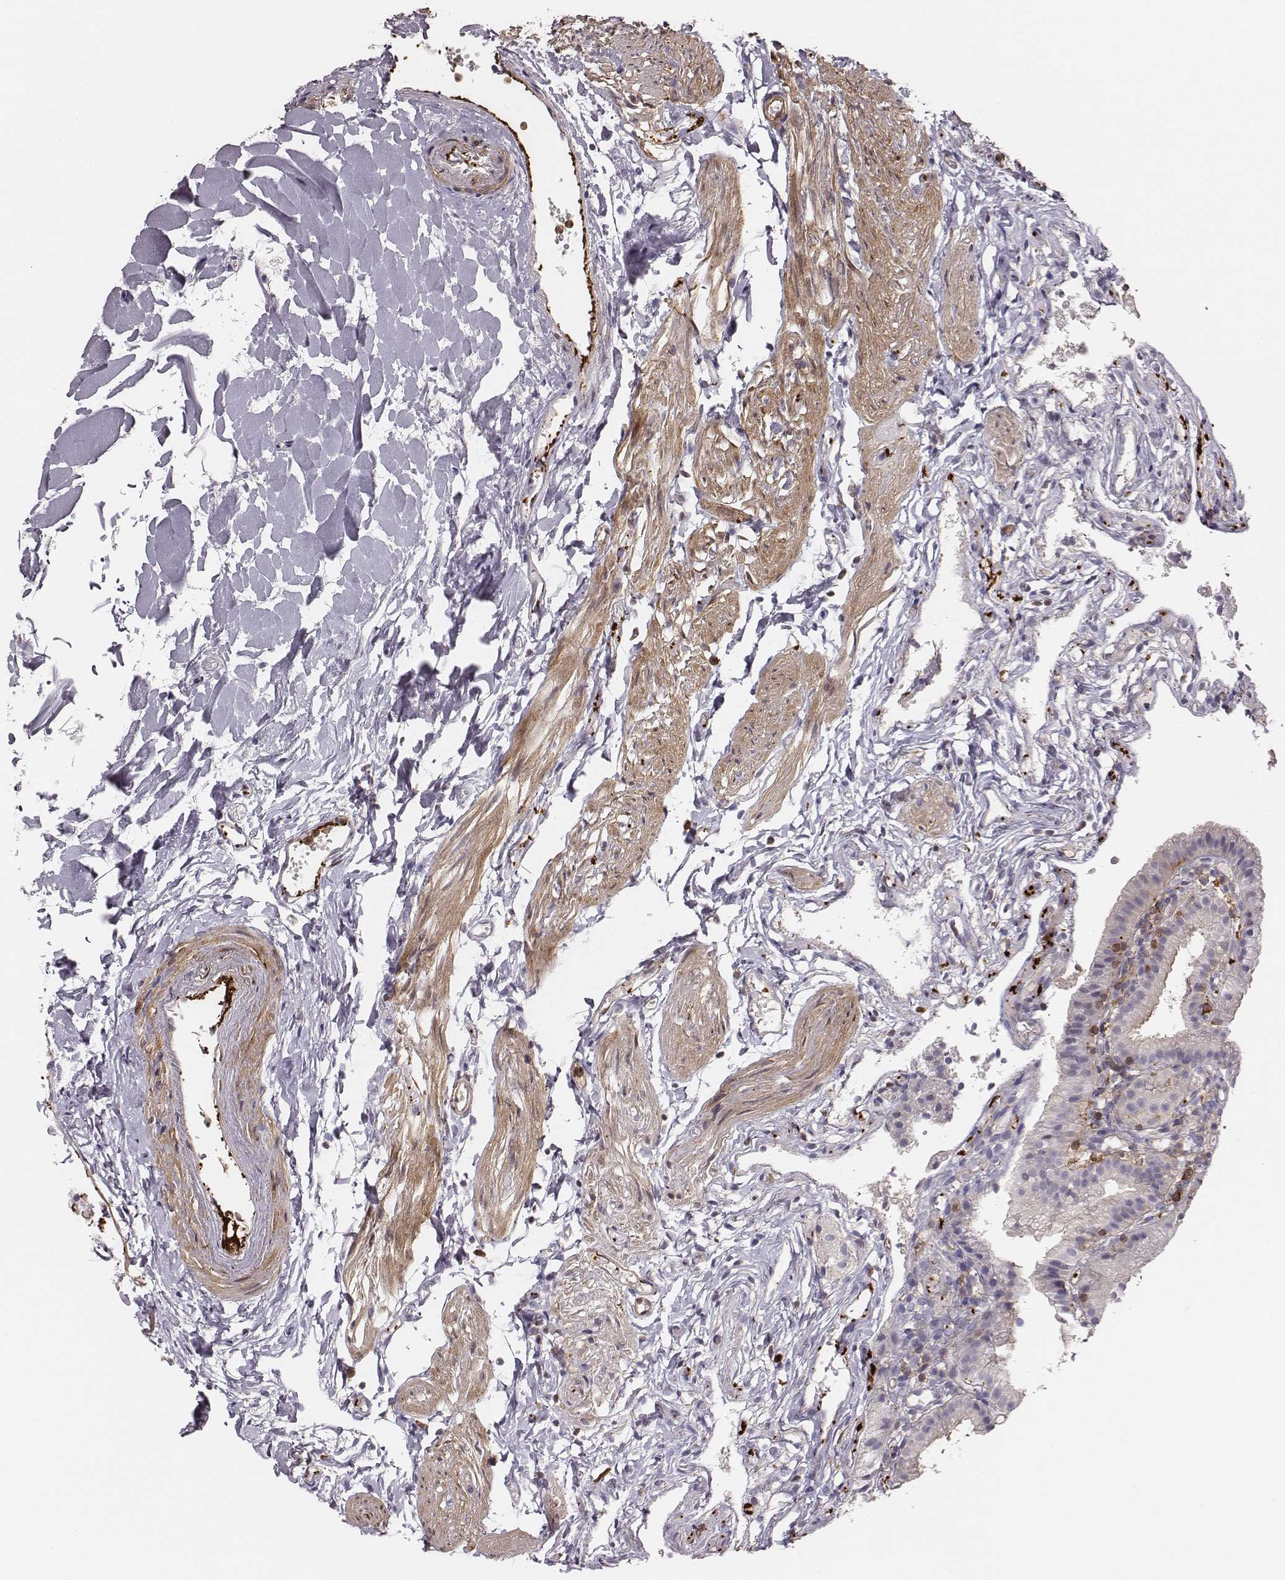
{"staining": {"intensity": "negative", "quantity": "none", "location": "none"}, "tissue": "gallbladder", "cell_type": "Glandular cells", "image_type": "normal", "snomed": [{"axis": "morphology", "description": "Normal tissue, NOS"}, {"axis": "topography", "description": "Gallbladder"}], "caption": "Immunohistochemistry (IHC) photomicrograph of normal gallbladder stained for a protein (brown), which shows no positivity in glandular cells. Nuclei are stained in blue.", "gene": "ZYX", "patient": {"sex": "female", "age": 47}}